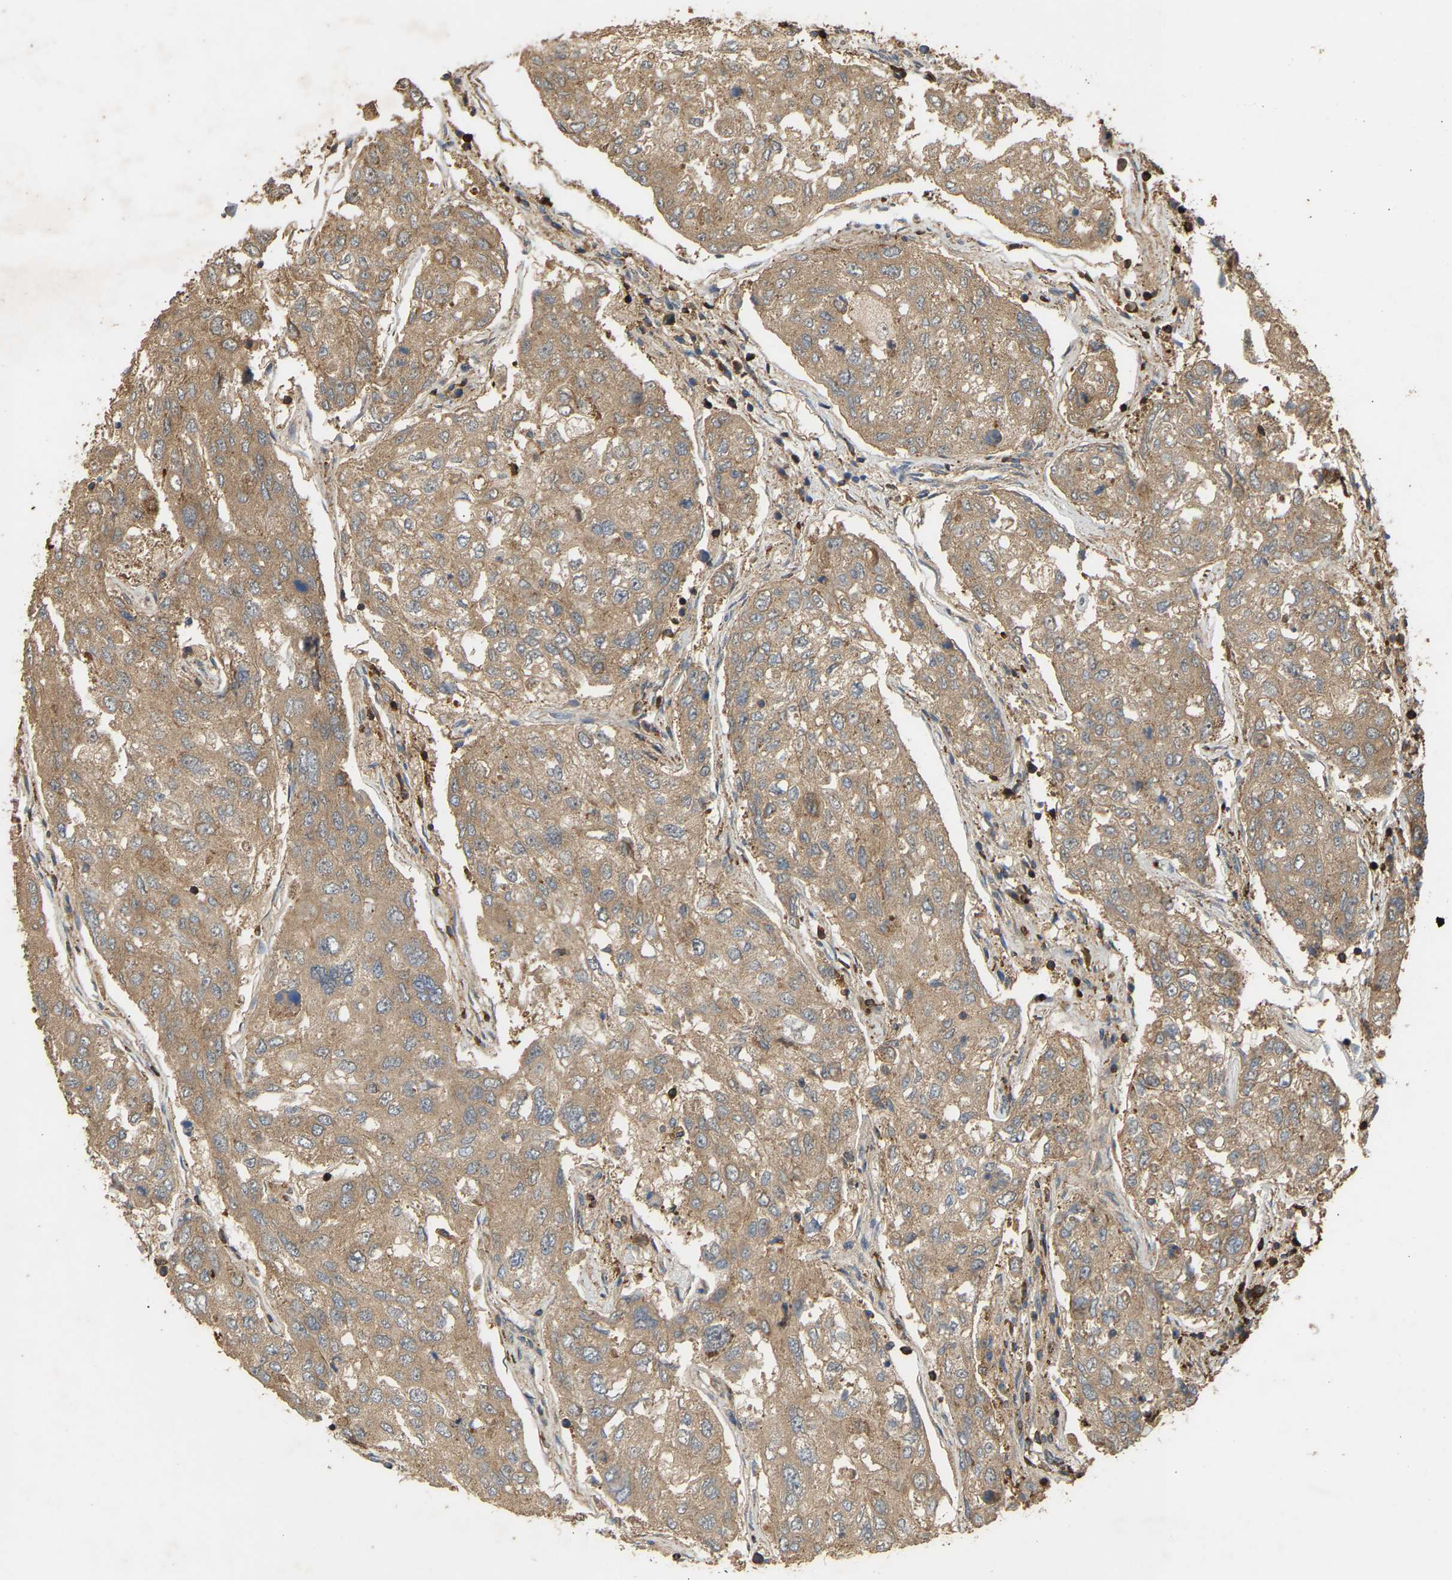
{"staining": {"intensity": "weak", "quantity": ">75%", "location": "cytoplasmic/membranous"}, "tissue": "urothelial cancer", "cell_type": "Tumor cells", "image_type": "cancer", "snomed": [{"axis": "morphology", "description": "Urothelial carcinoma, High grade"}, {"axis": "topography", "description": "Lymph node"}, {"axis": "topography", "description": "Urinary bladder"}], "caption": "Urothelial cancer tissue displays weak cytoplasmic/membranous staining in about >75% of tumor cells (IHC, brightfield microscopy, high magnification).", "gene": "GOPC", "patient": {"sex": "male", "age": 51}}